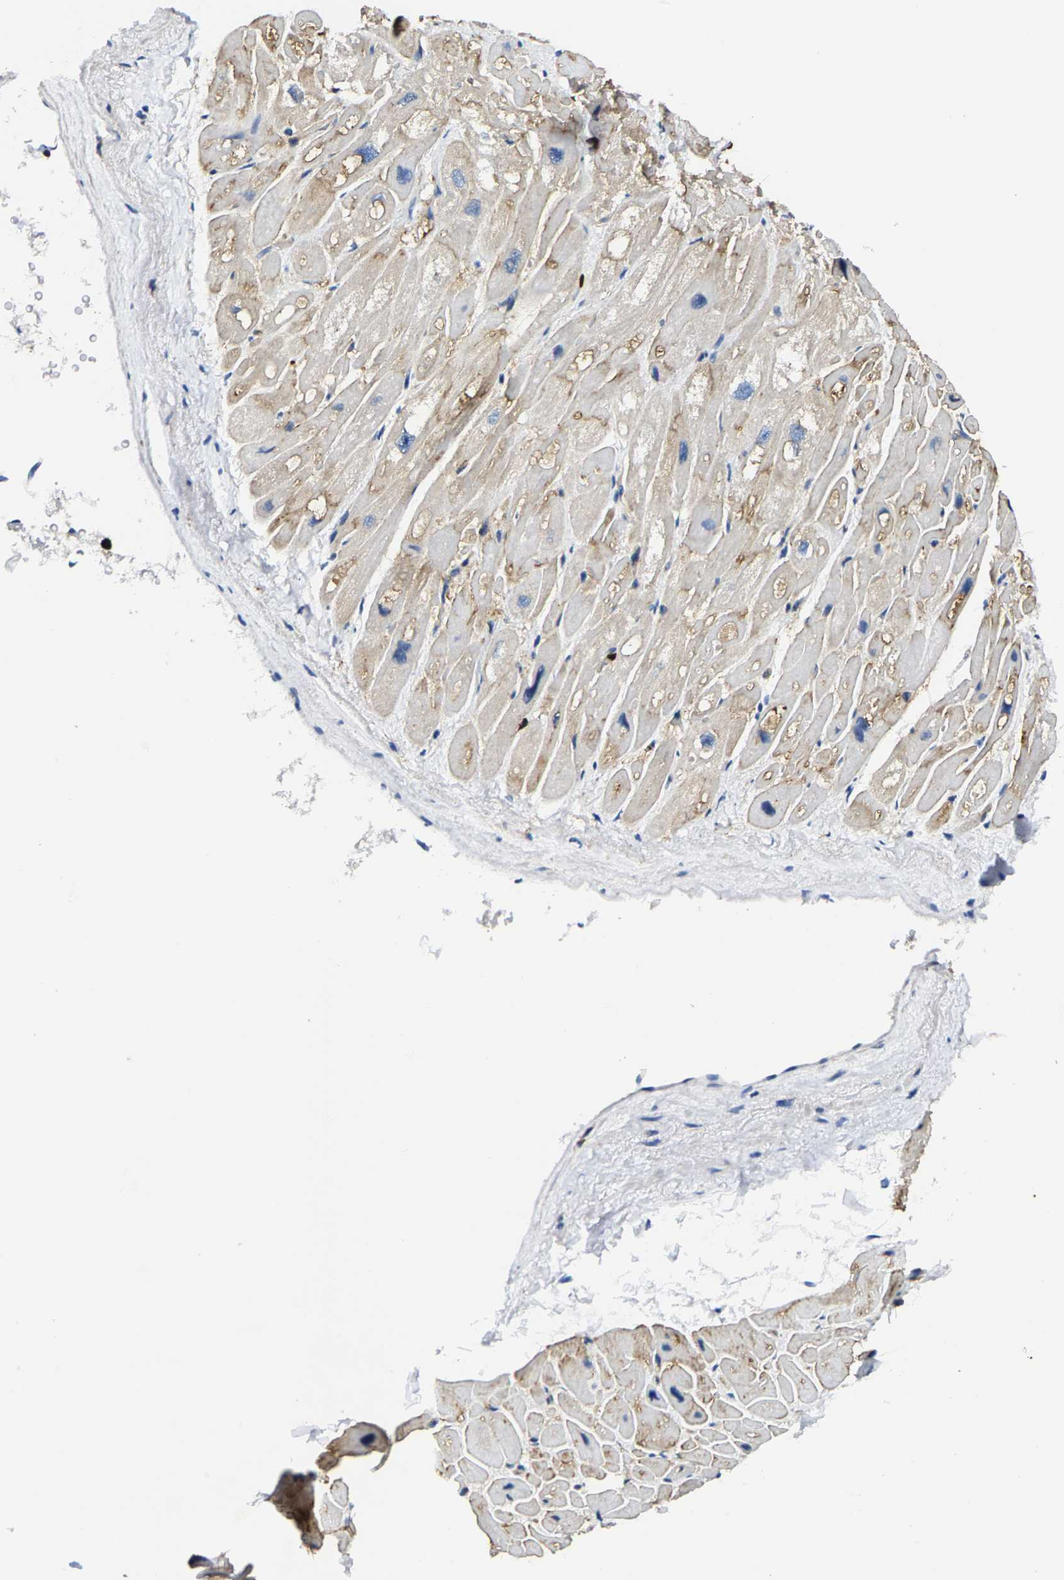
{"staining": {"intensity": "moderate", "quantity": "25%-75%", "location": "cytoplasmic/membranous"}, "tissue": "heart muscle", "cell_type": "Cardiomyocytes", "image_type": "normal", "snomed": [{"axis": "morphology", "description": "Normal tissue, NOS"}, {"axis": "topography", "description": "Heart"}], "caption": "Heart muscle stained with DAB immunohistochemistry demonstrates medium levels of moderate cytoplasmic/membranous expression in approximately 25%-75% of cardiomyocytes.", "gene": "TRAF6", "patient": {"sex": "male", "age": 49}}